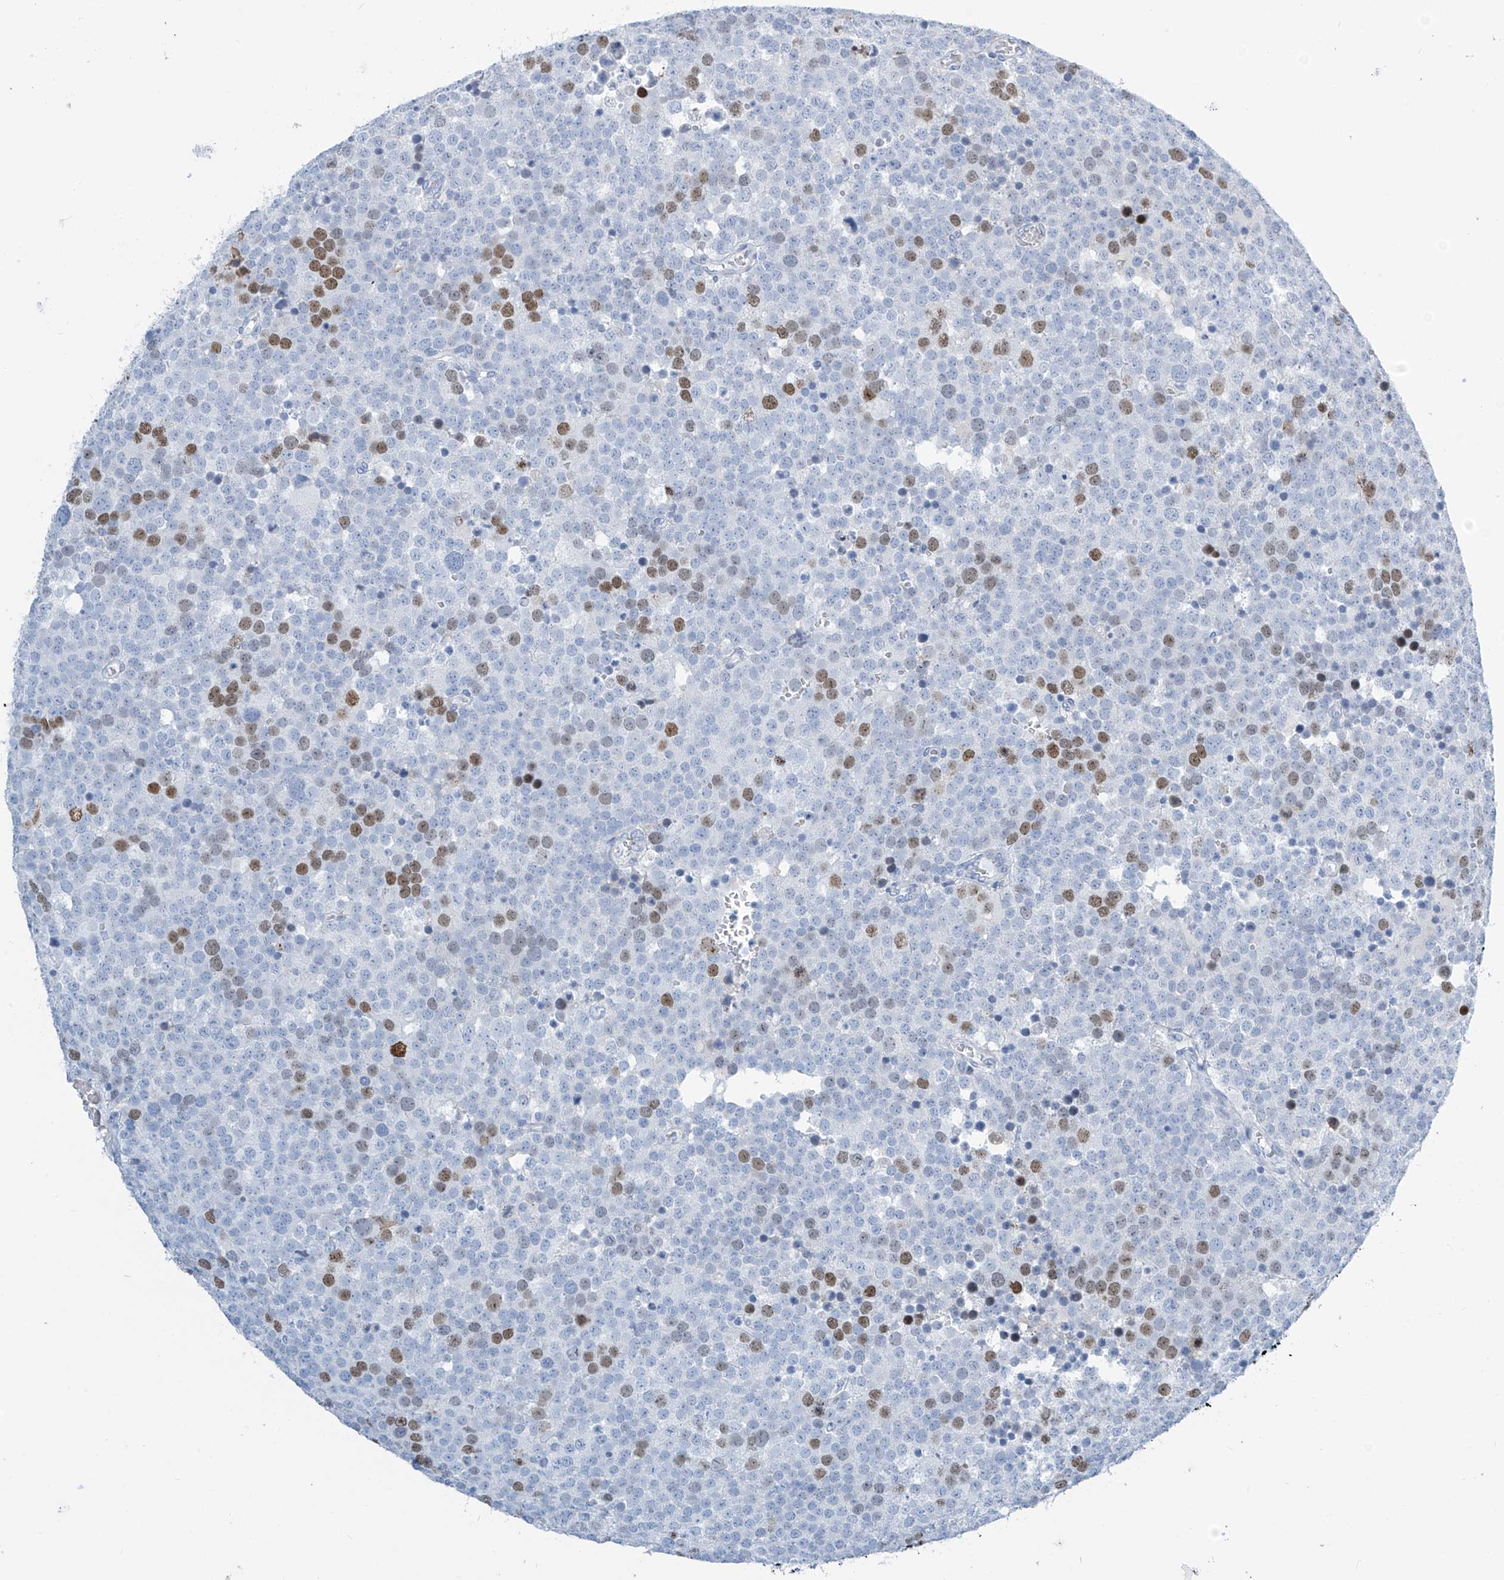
{"staining": {"intensity": "moderate", "quantity": "<25%", "location": "nuclear"}, "tissue": "testis cancer", "cell_type": "Tumor cells", "image_type": "cancer", "snomed": [{"axis": "morphology", "description": "Seminoma, NOS"}, {"axis": "topography", "description": "Testis"}], "caption": "Immunohistochemical staining of human seminoma (testis) displays moderate nuclear protein staining in about <25% of tumor cells.", "gene": "SGO2", "patient": {"sex": "male", "age": 71}}